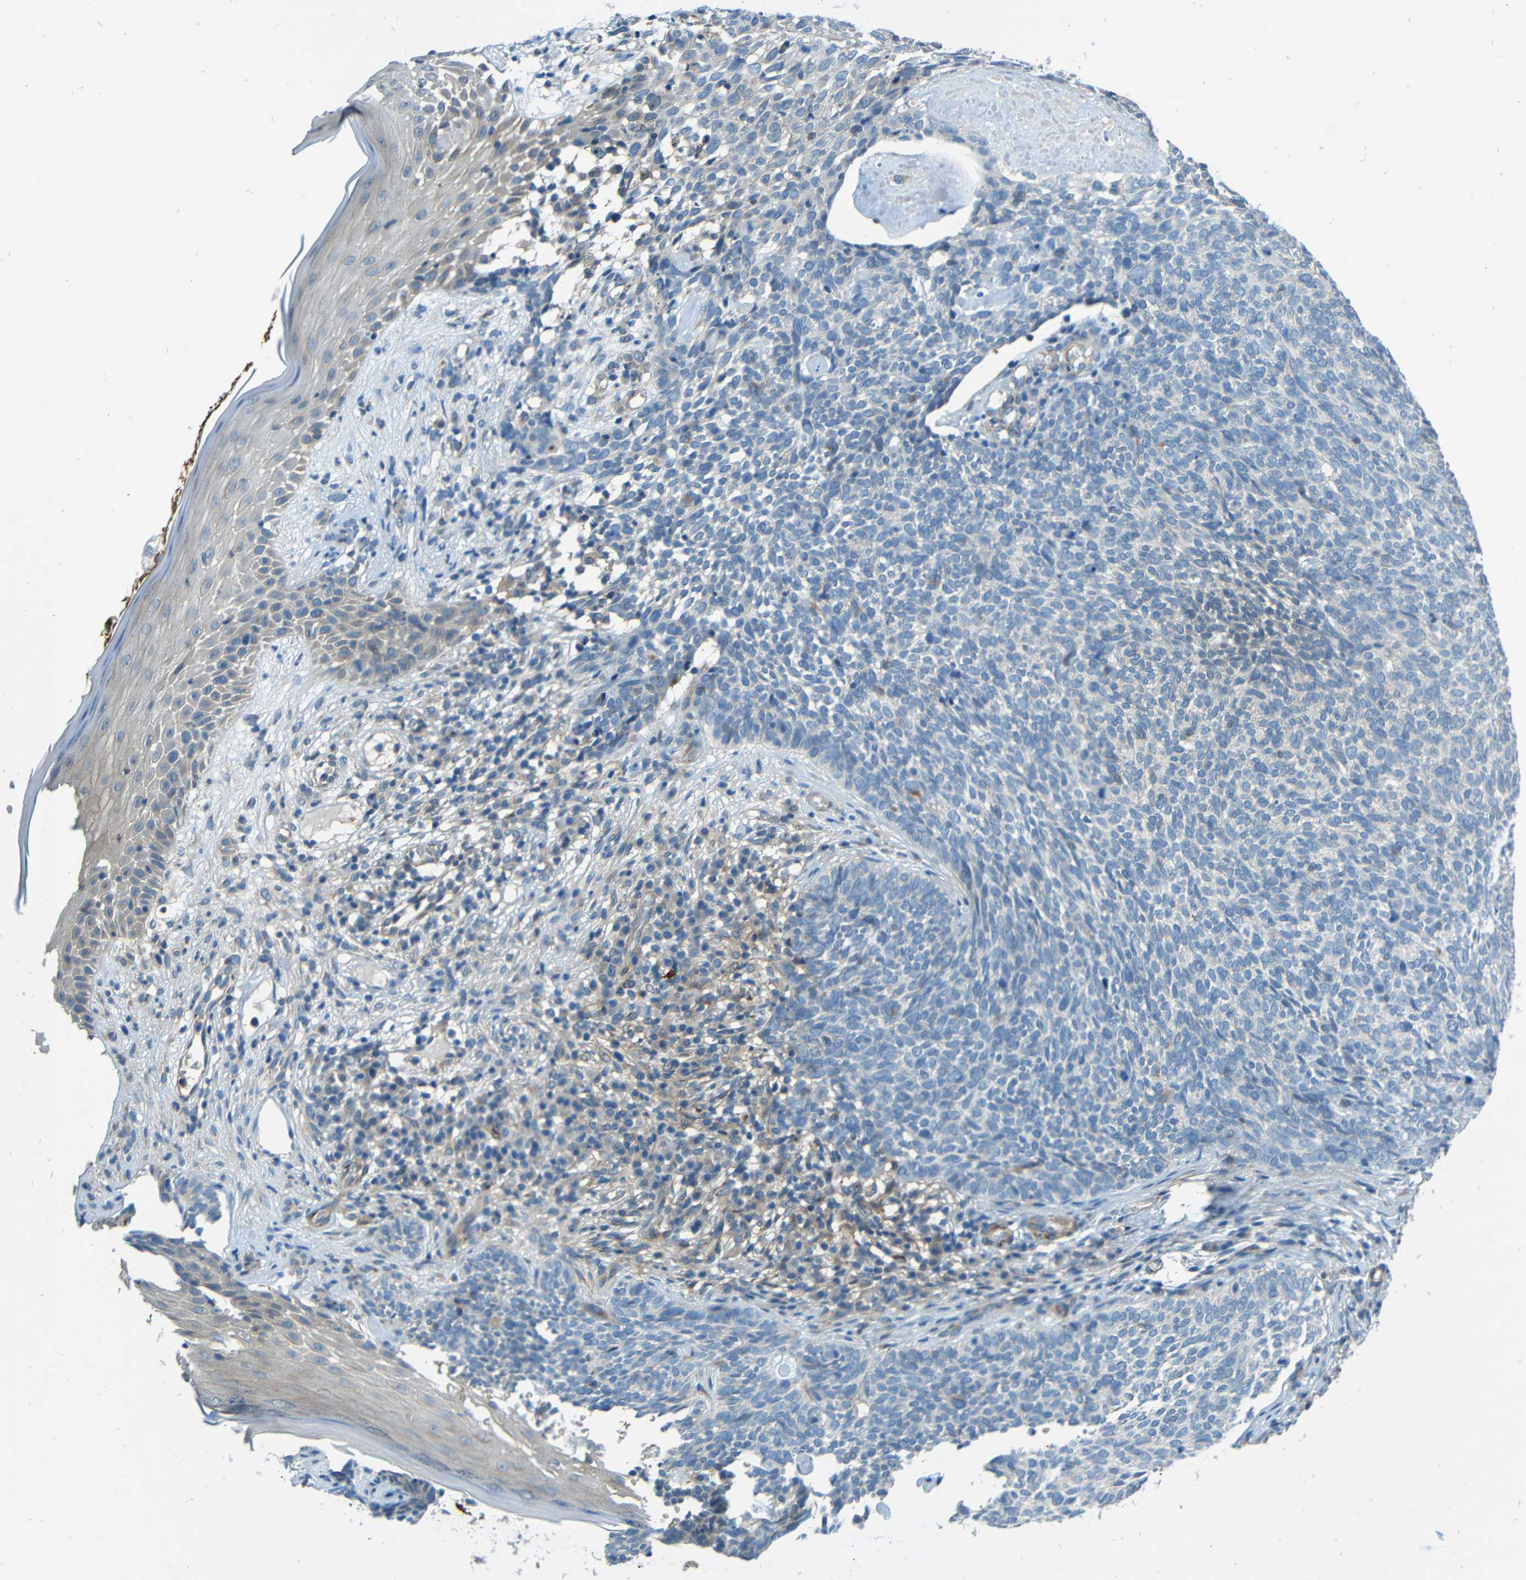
{"staining": {"intensity": "negative", "quantity": "none", "location": "none"}, "tissue": "skin cancer", "cell_type": "Tumor cells", "image_type": "cancer", "snomed": [{"axis": "morphology", "description": "Basal cell carcinoma"}, {"axis": "topography", "description": "Skin"}], "caption": "Protein analysis of basal cell carcinoma (skin) shows no significant expression in tumor cells.", "gene": "CYP26B1", "patient": {"sex": "female", "age": 84}}